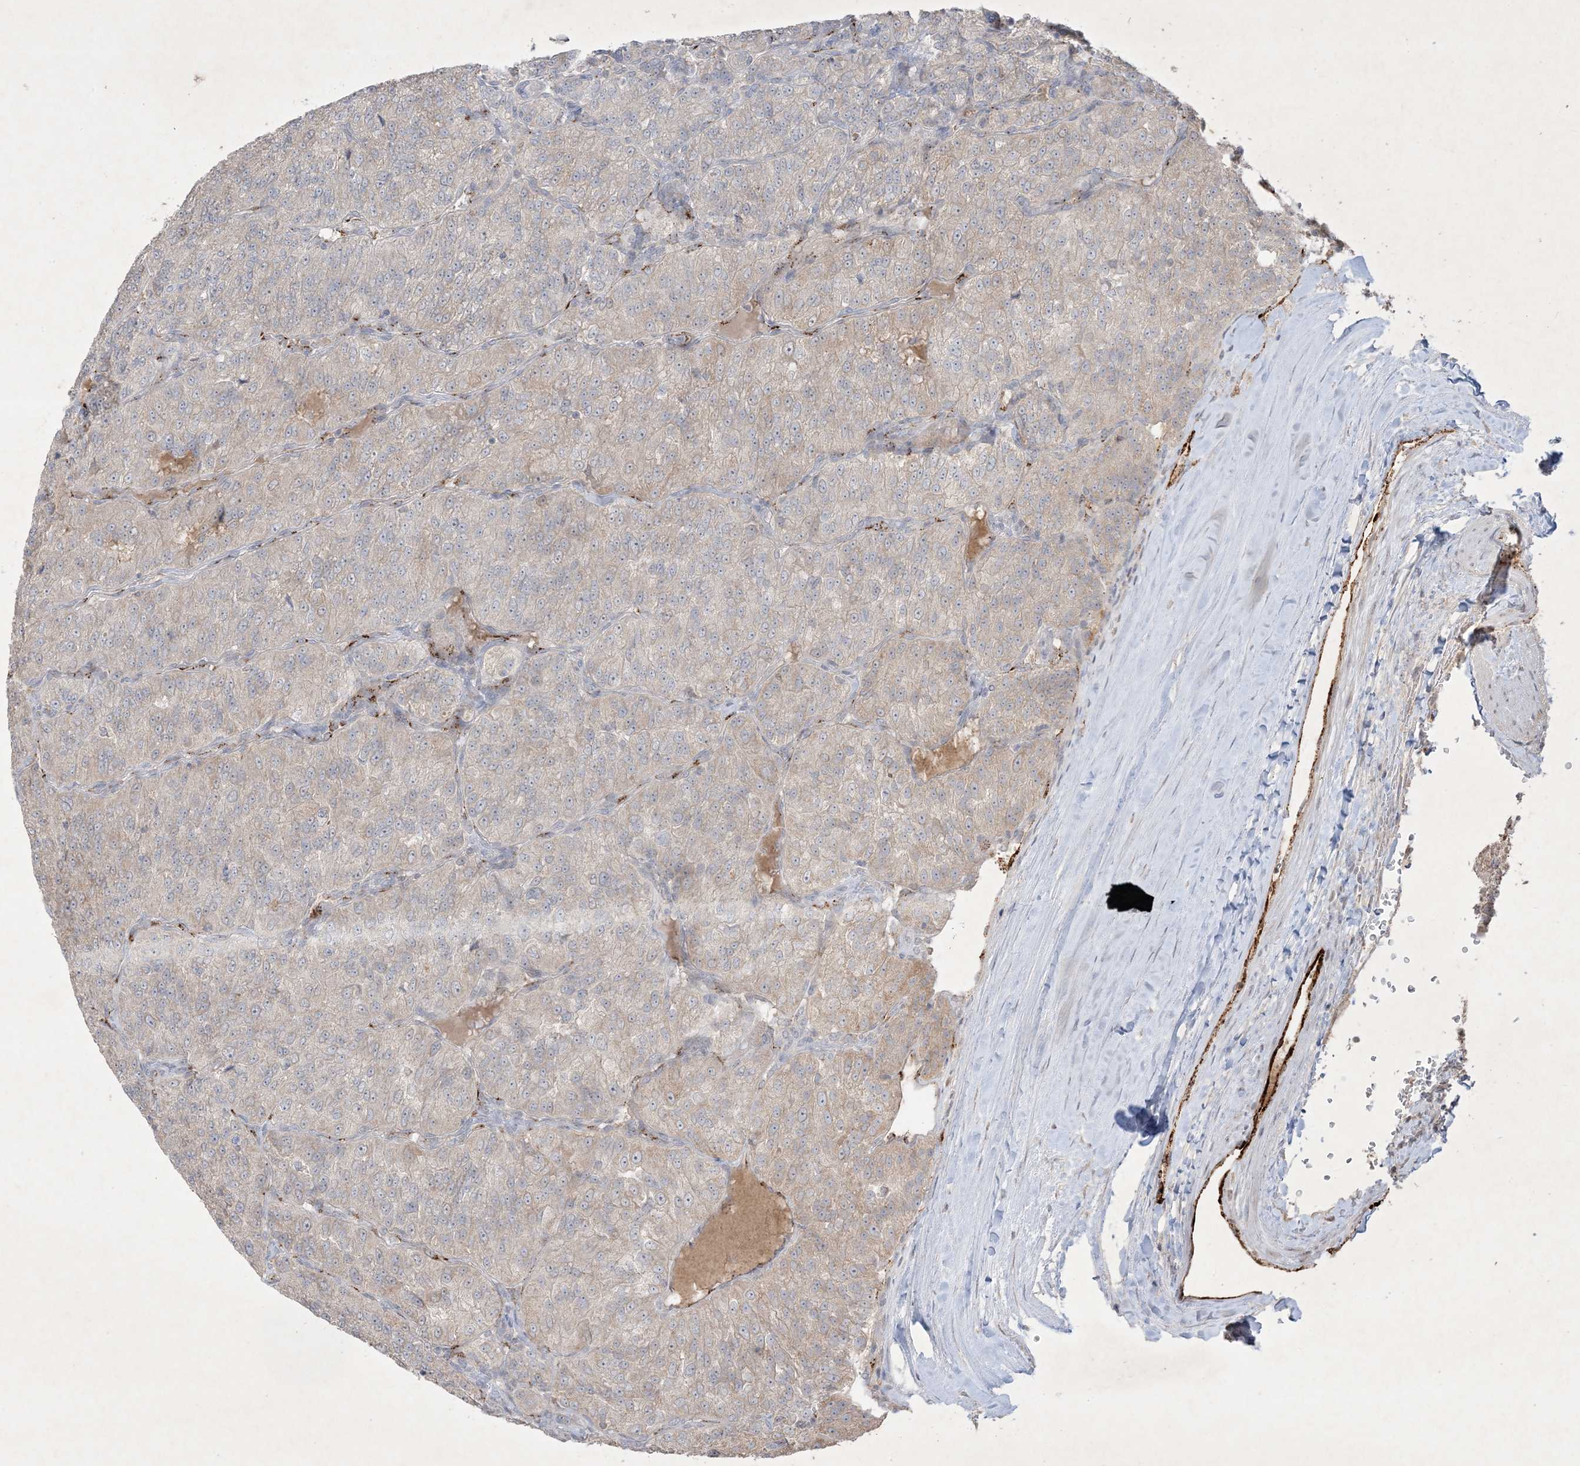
{"staining": {"intensity": "weak", "quantity": "25%-75%", "location": "cytoplasmic/membranous"}, "tissue": "renal cancer", "cell_type": "Tumor cells", "image_type": "cancer", "snomed": [{"axis": "morphology", "description": "Adenocarcinoma, NOS"}, {"axis": "topography", "description": "Kidney"}], "caption": "Immunohistochemical staining of human adenocarcinoma (renal) displays low levels of weak cytoplasmic/membranous protein expression in approximately 25%-75% of tumor cells.", "gene": "PRSS36", "patient": {"sex": "female", "age": 63}}